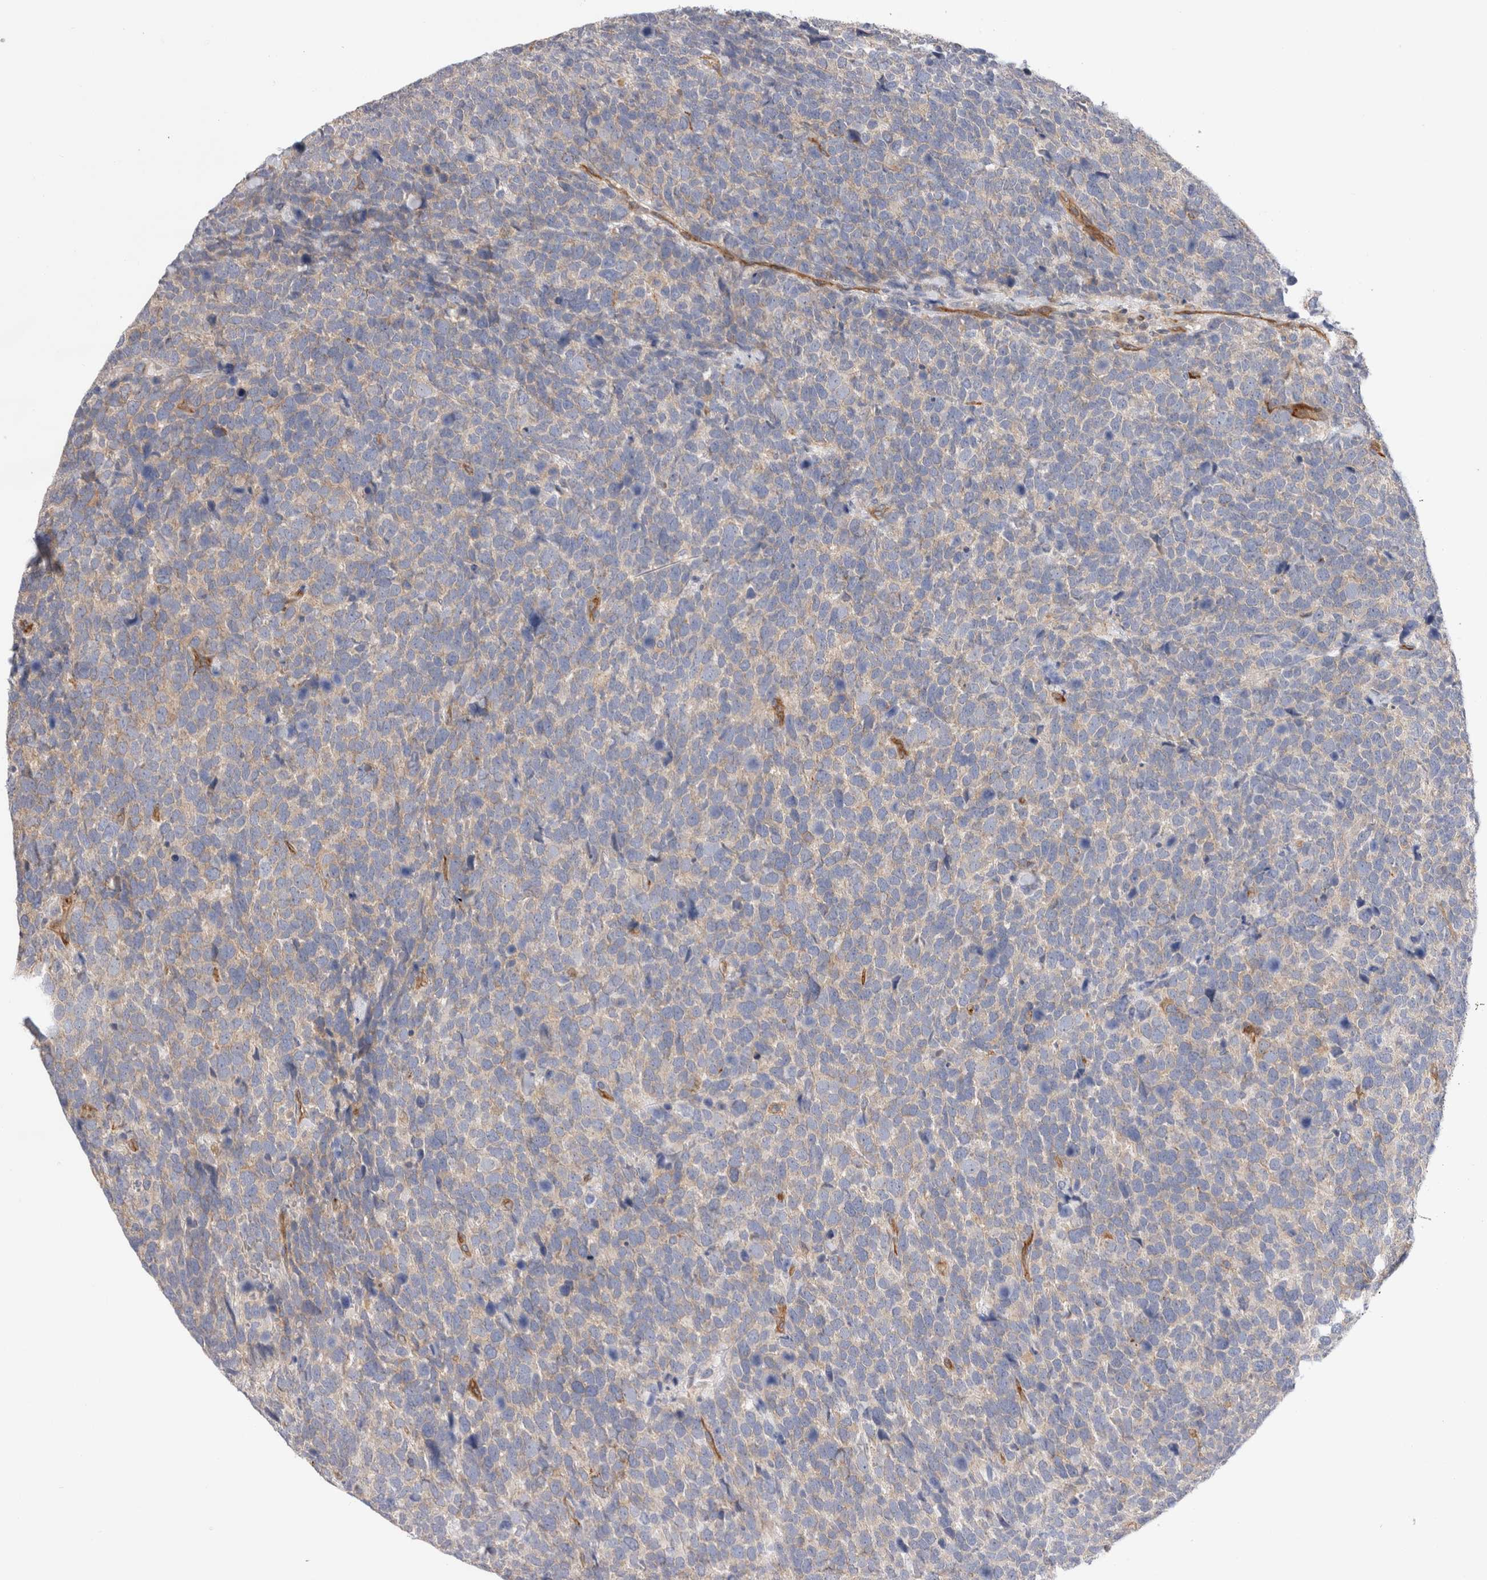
{"staining": {"intensity": "negative", "quantity": "none", "location": "none"}, "tissue": "urothelial cancer", "cell_type": "Tumor cells", "image_type": "cancer", "snomed": [{"axis": "morphology", "description": "Urothelial carcinoma, High grade"}, {"axis": "topography", "description": "Urinary bladder"}], "caption": "Protein analysis of urothelial cancer demonstrates no significant expression in tumor cells. (DAB immunohistochemistry with hematoxylin counter stain).", "gene": "BNIP2", "patient": {"sex": "female", "age": 82}}